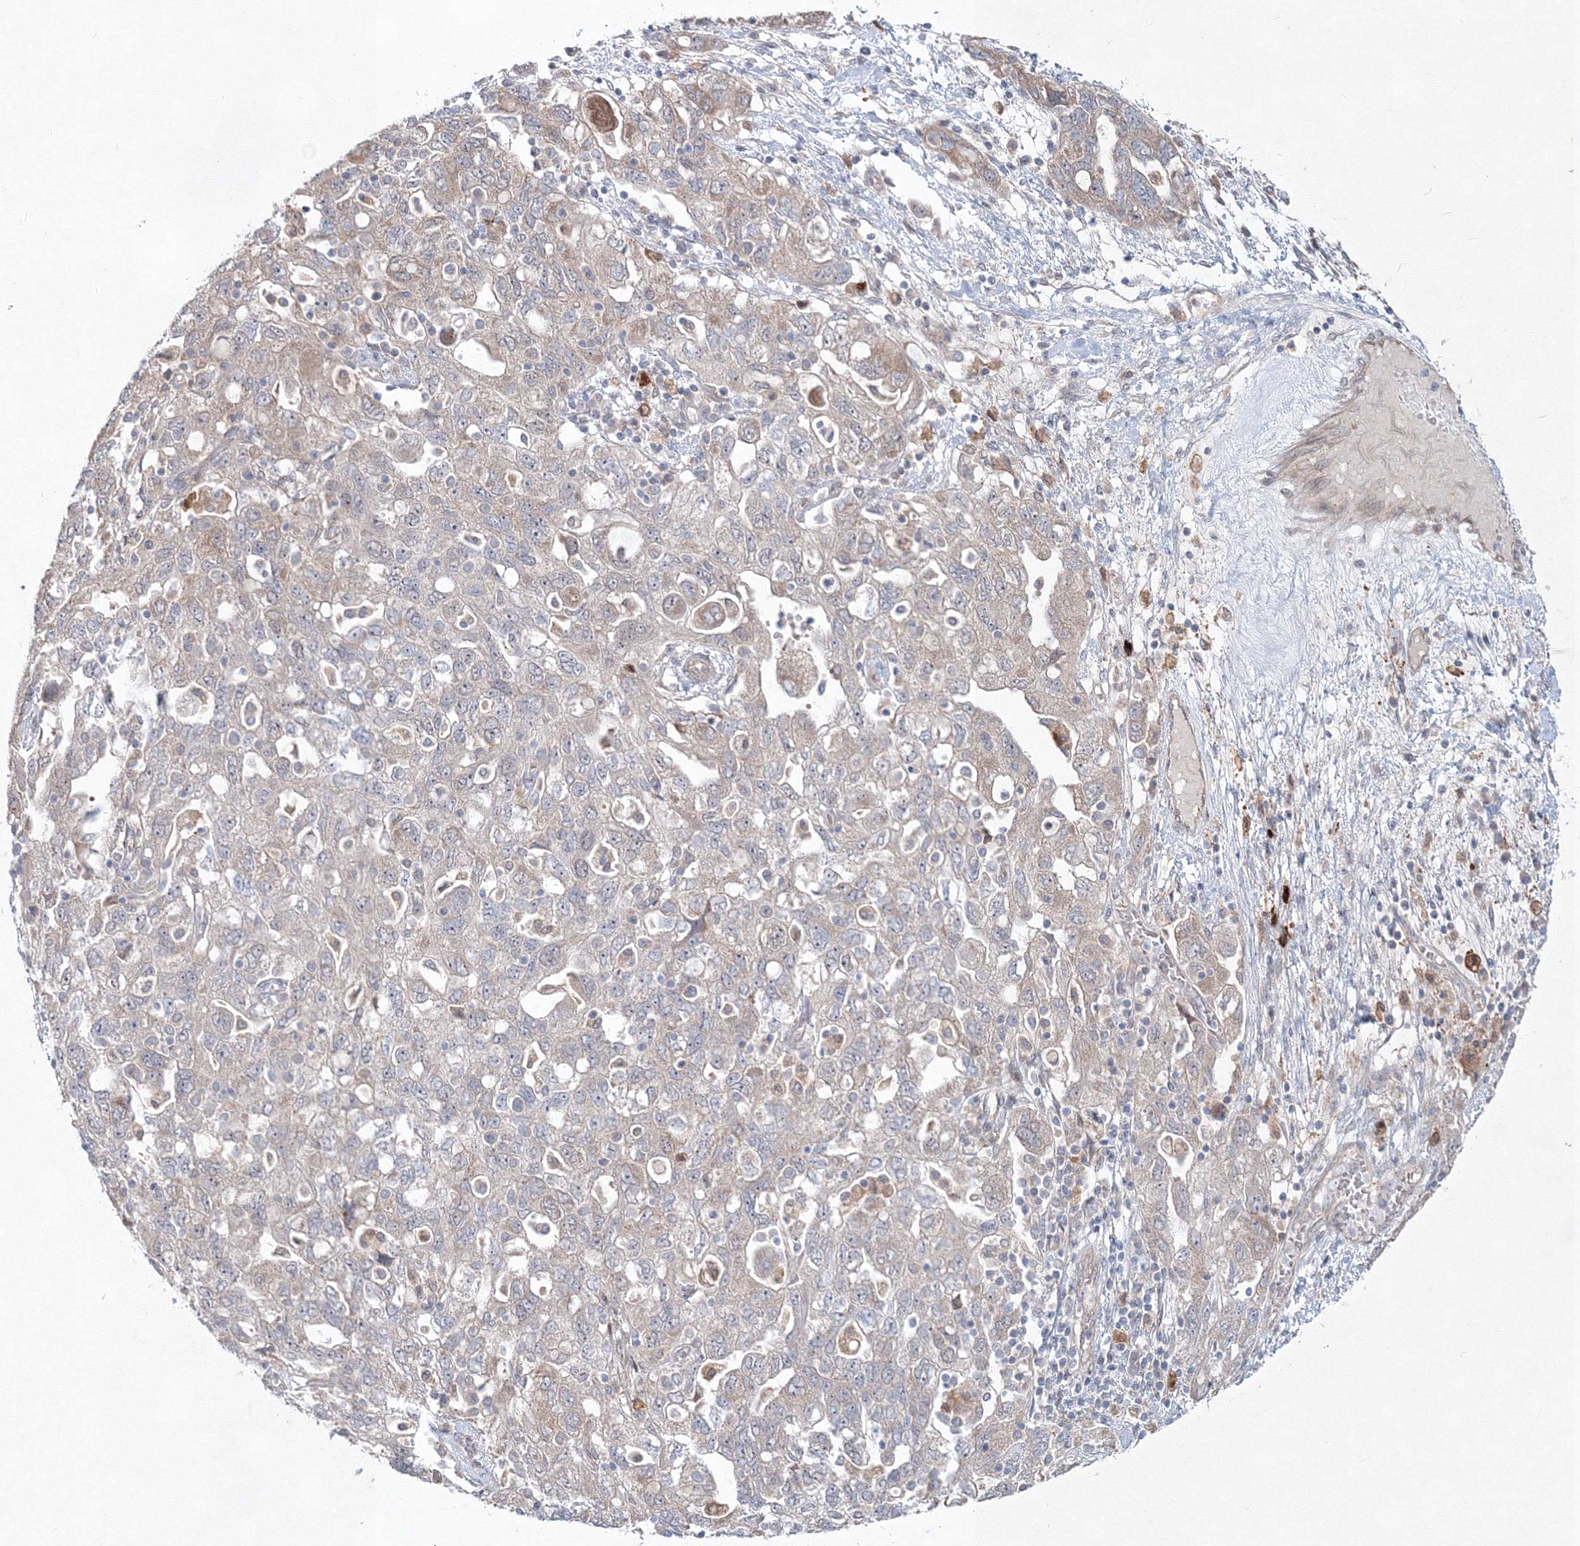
{"staining": {"intensity": "negative", "quantity": "none", "location": "none"}, "tissue": "ovarian cancer", "cell_type": "Tumor cells", "image_type": "cancer", "snomed": [{"axis": "morphology", "description": "Carcinoma, NOS"}, {"axis": "morphology", "description": "Cystadenocarcinoma, serous, NOS"}, {"axis": "topography", "description": "Ovary"}], "caption": "Tumor cells show no significant expression in carcinoma (ovarian).", "gene": "MKRN2", "patient": {"sex": "female", "age": 69}}